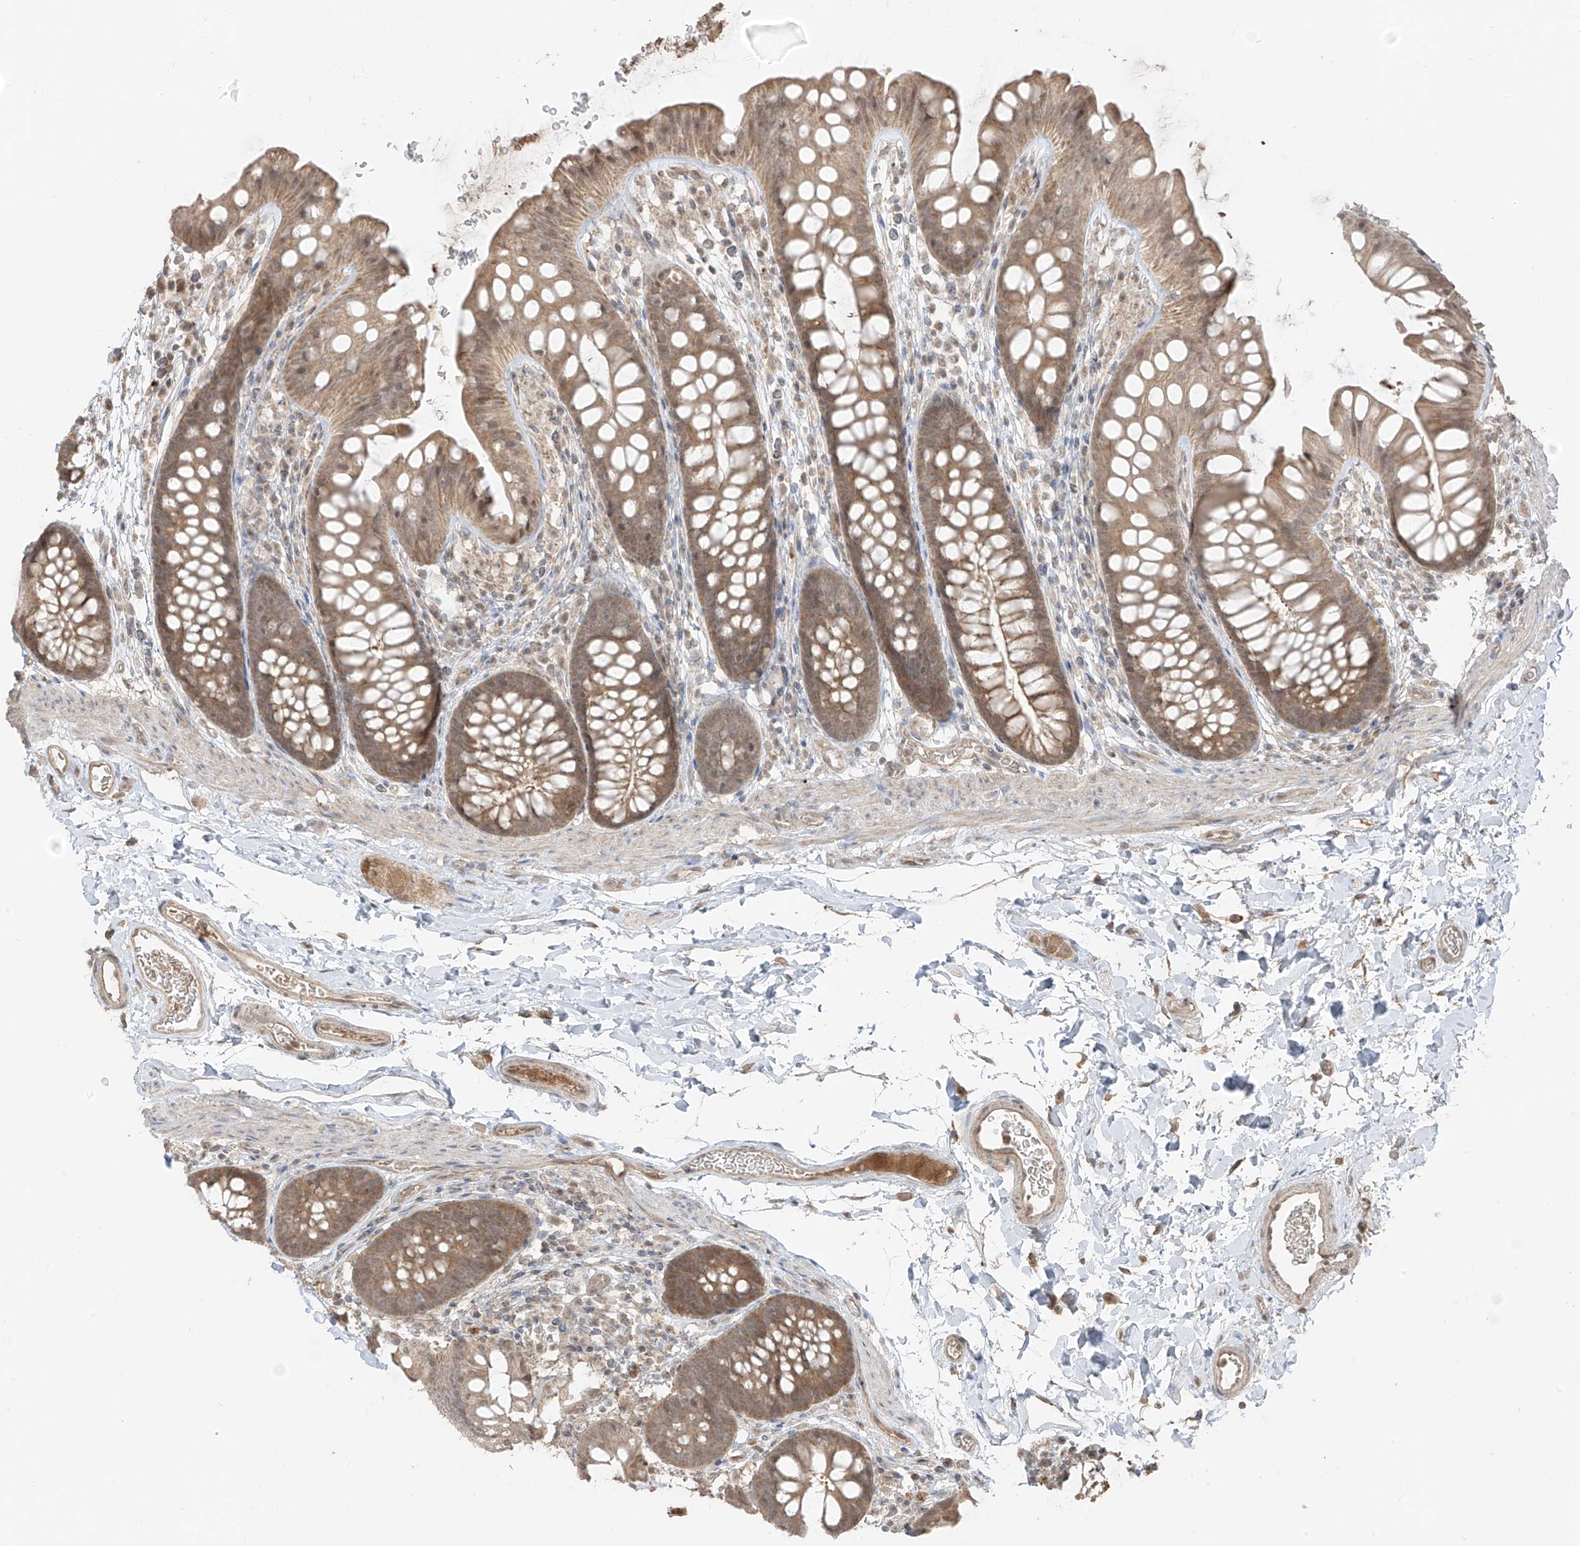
{"staining": {"intensity": "moderate", "quantity": ">75%", "location": "cytoplasmic/membranous,nuclear"}, "tissue": "colon", "cell_type": "Endothelial cells", "image_type": "normal", "snomed": [{"axis": "morphology", "description": "Normal tissue, NOS"}, {"axis": "topography", "description": "Colon"}], "caption": "Brown immunohistochemical staining in normal colon displays moderate cytoplasmic/membranous,nuclear expression in about >75% of endothelial cells. The staining was performed using DAB to visualize the protein expression in brown, while the nuclei were stained in blue with hematoxylin (Magnification: 20x).", "gene": "COLGALT2", "patient": {"sex": "female", "age": 62}}